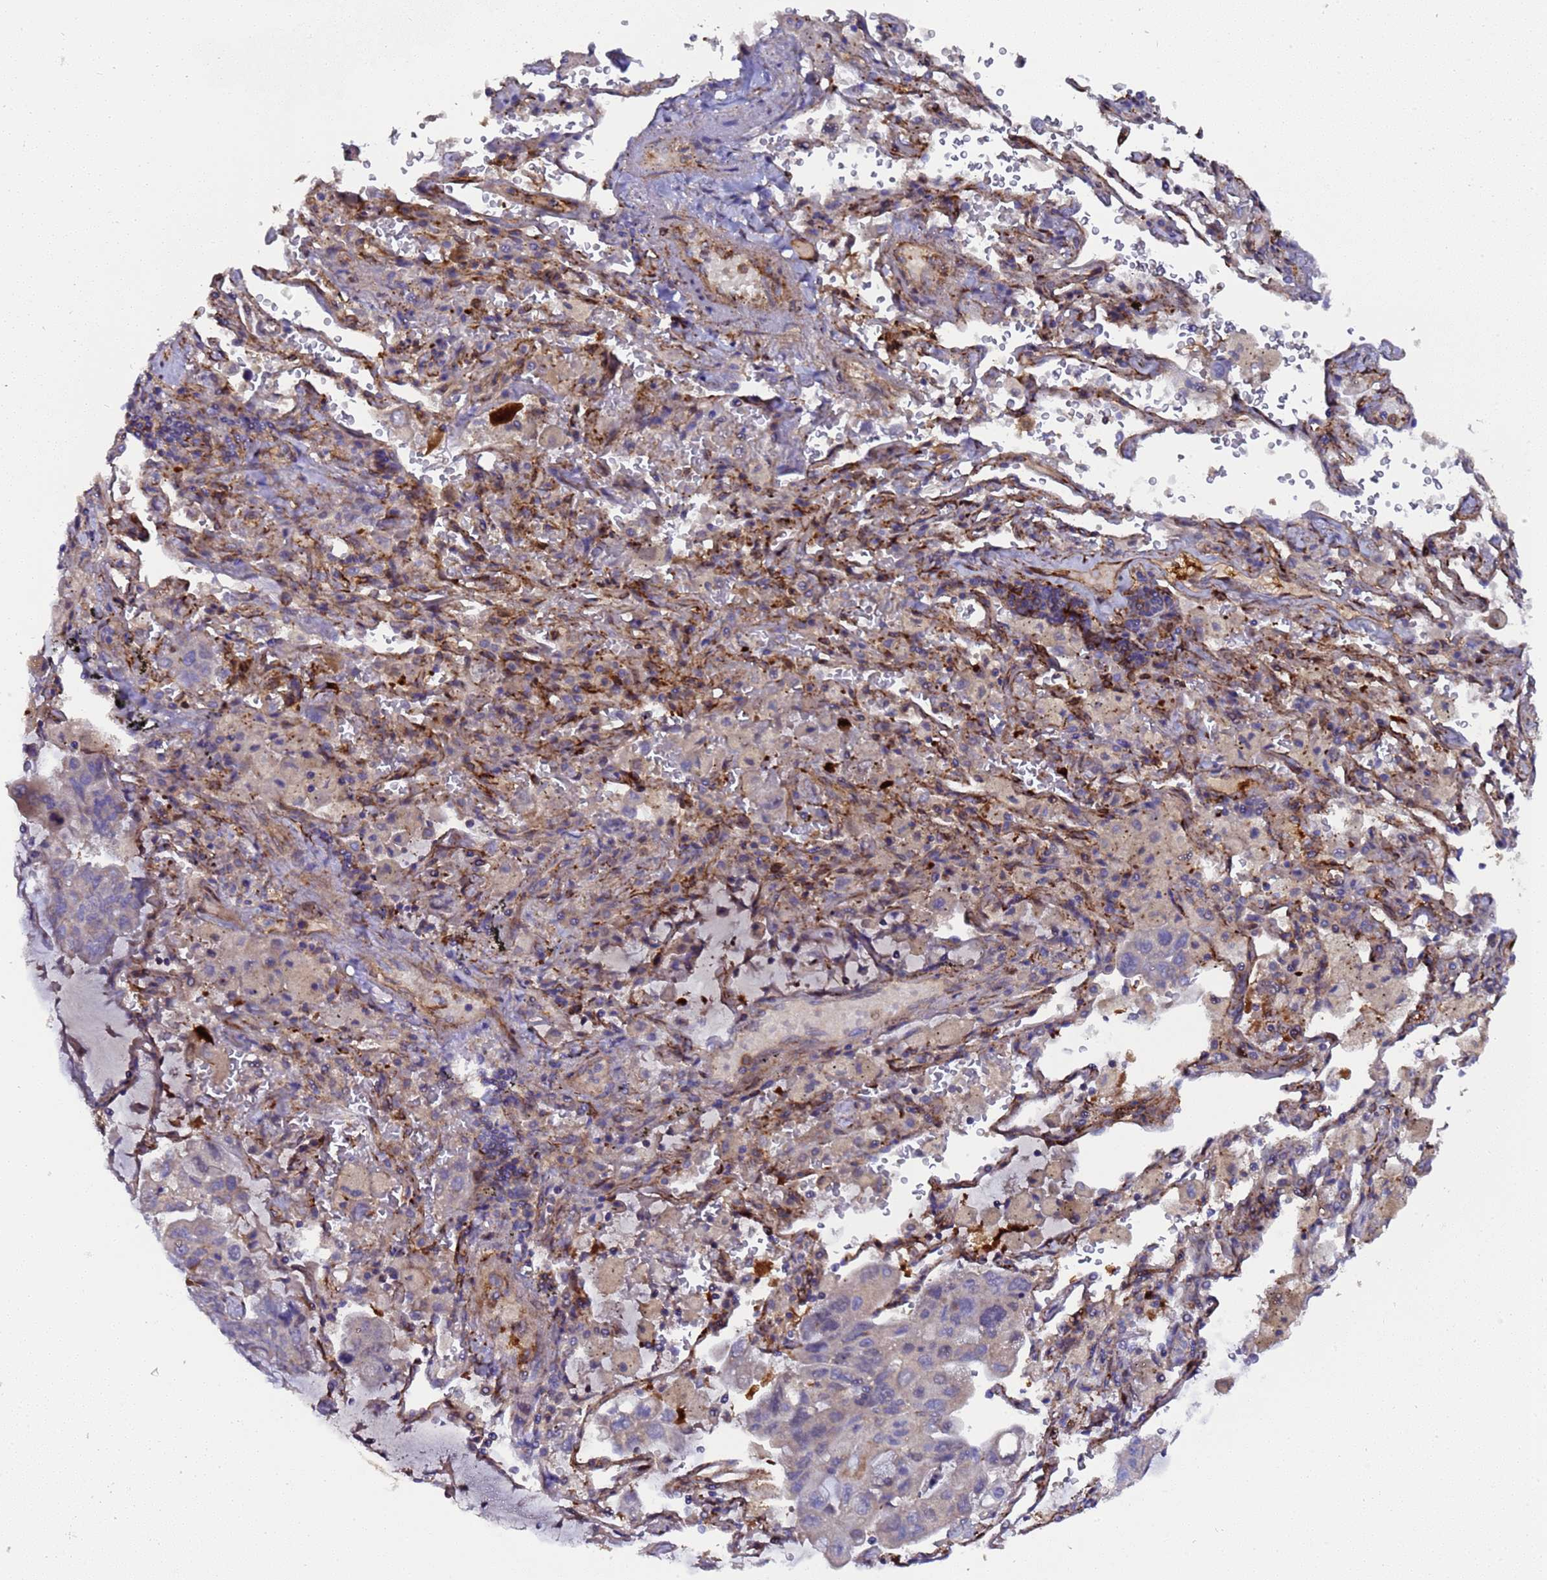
{"staining": {"intensity": "strong", "quantity": "<25%", "location": "cytoplasmic/membranous"}, "tissue": "lung cancer", "cell_type": "Tumor cells", "image_type": "cancer", "snomed": [{"axis": "morphology", "description": "Adenocarcinoma, NOS"}, {"axis": "topography", "description": "Lung"}], "caption": "Tumor cells display medium levels of strong cytoplasmic/membranous expression in approximately <25% of cells in adenocarcinoma (lung).", "gene": "MOCS1", "patient": {"sex": "male", "age": 64}}